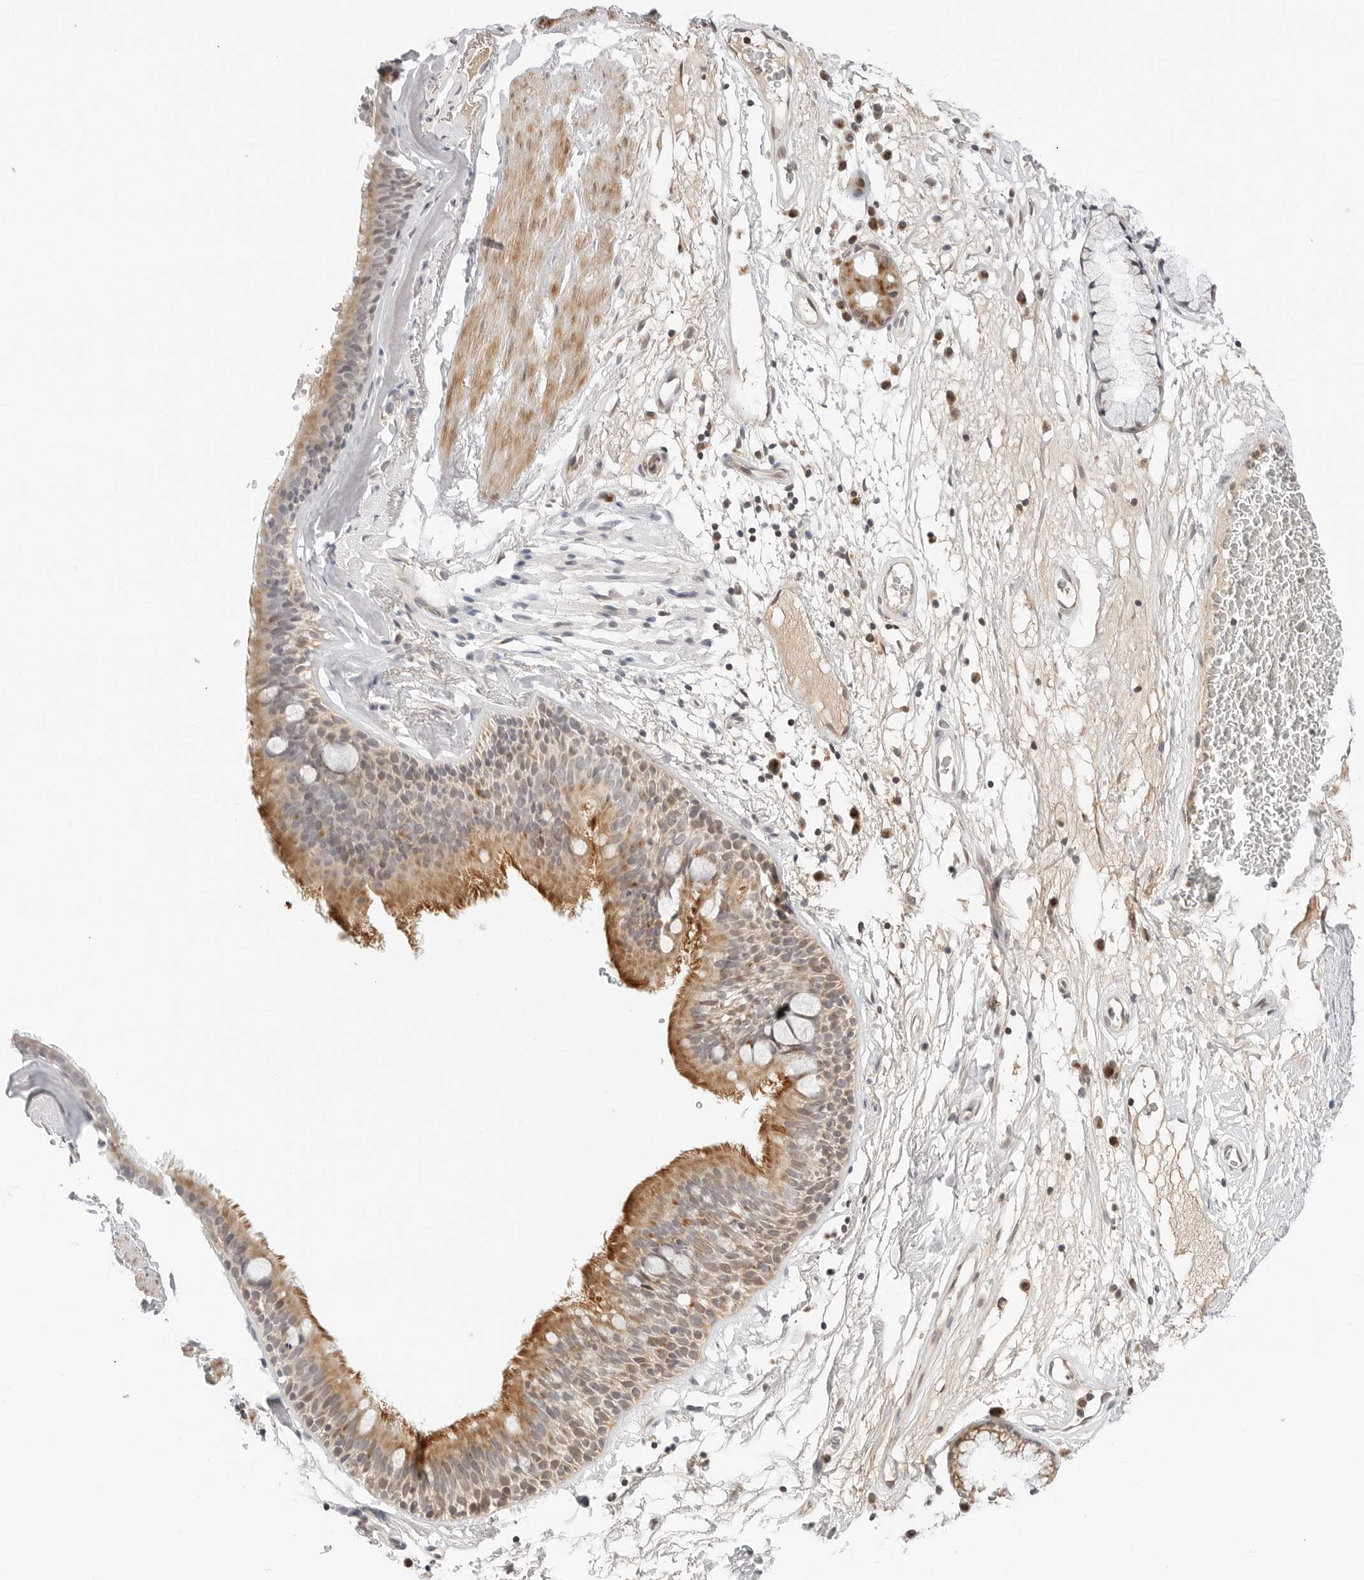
{"staining": {"intensity": "moderate", "quantity": ">75%", "location": "cytoplasmic/membranous"}, "tissue": "bronchus", "cell_type": "Respiratory epithelial cells", "image_type": "normal", "snomed": [{"axis": "morphology", "description": "Normal tissue, NOS"}, {"axis": "topography", "description": "Cartilage tissue"}], "caption": "Protein analysis of normal bronchus displays moderate cytoplasmic/membranous positivity in about >75% of respiratory epithelial cells.", "gene": "DYRK4", "patient": {"sex": "female", "age": 63}}